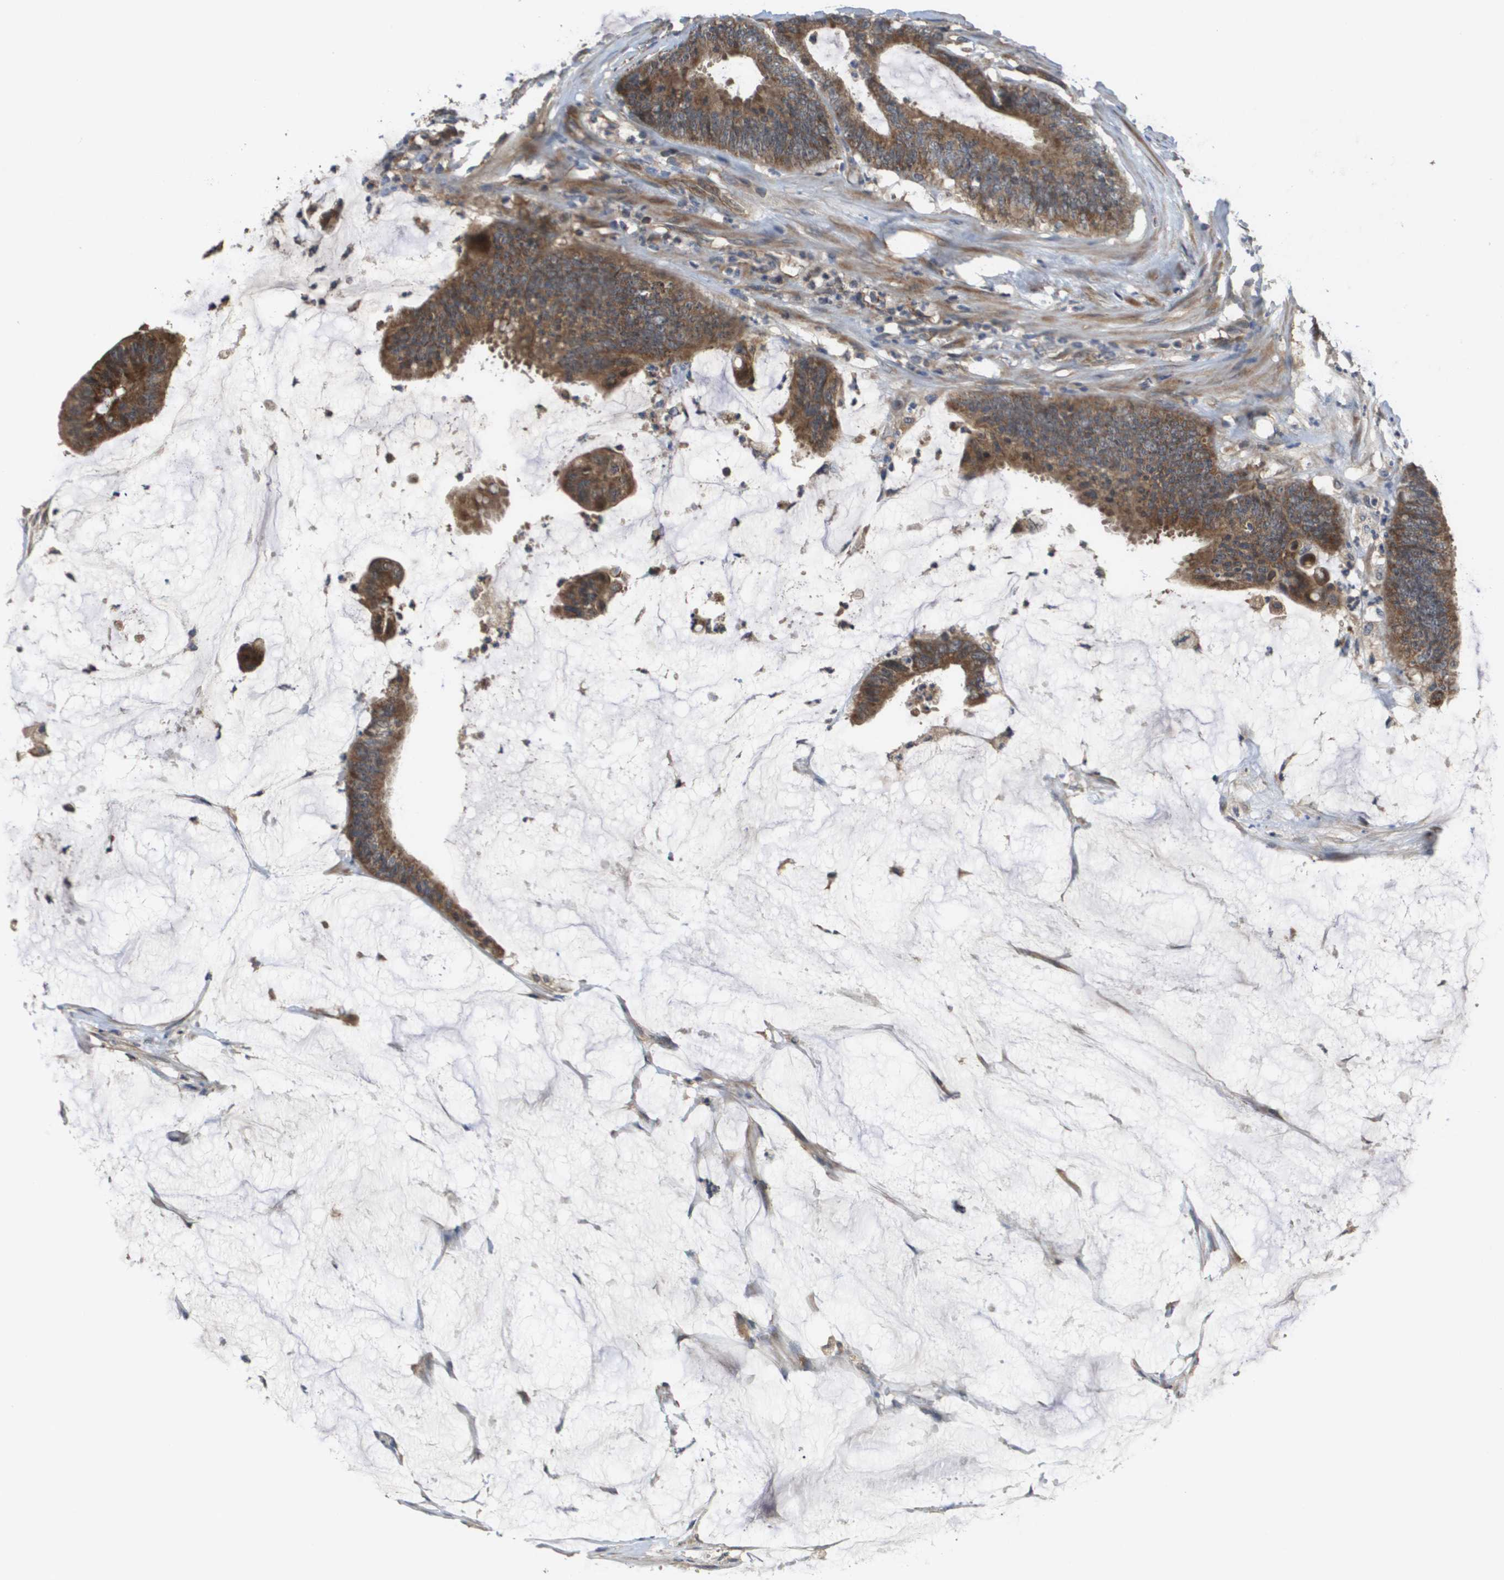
{"staining": {"intensity": "moderate", "quantity": ">75%", "location": "cytoplasmic/membranous"}, "tissue": "colorectal cancer", "cell_type": "Tumor cells", "image_type": "cancer", "snomed": [{"axis": "morphology", "description": "Adenocarcinoma, NOS"}, {"axis": "topography", "description": "Rectum"}], "caption": "The photomicrograph displays staining of adenocarcinoma (colorectal), revealing moderate cytoplasmic/membranous protein positivity (brown color) within tumor cells.", "gene": "RBM38", "patient": {"sex": "female", "age": 66}}